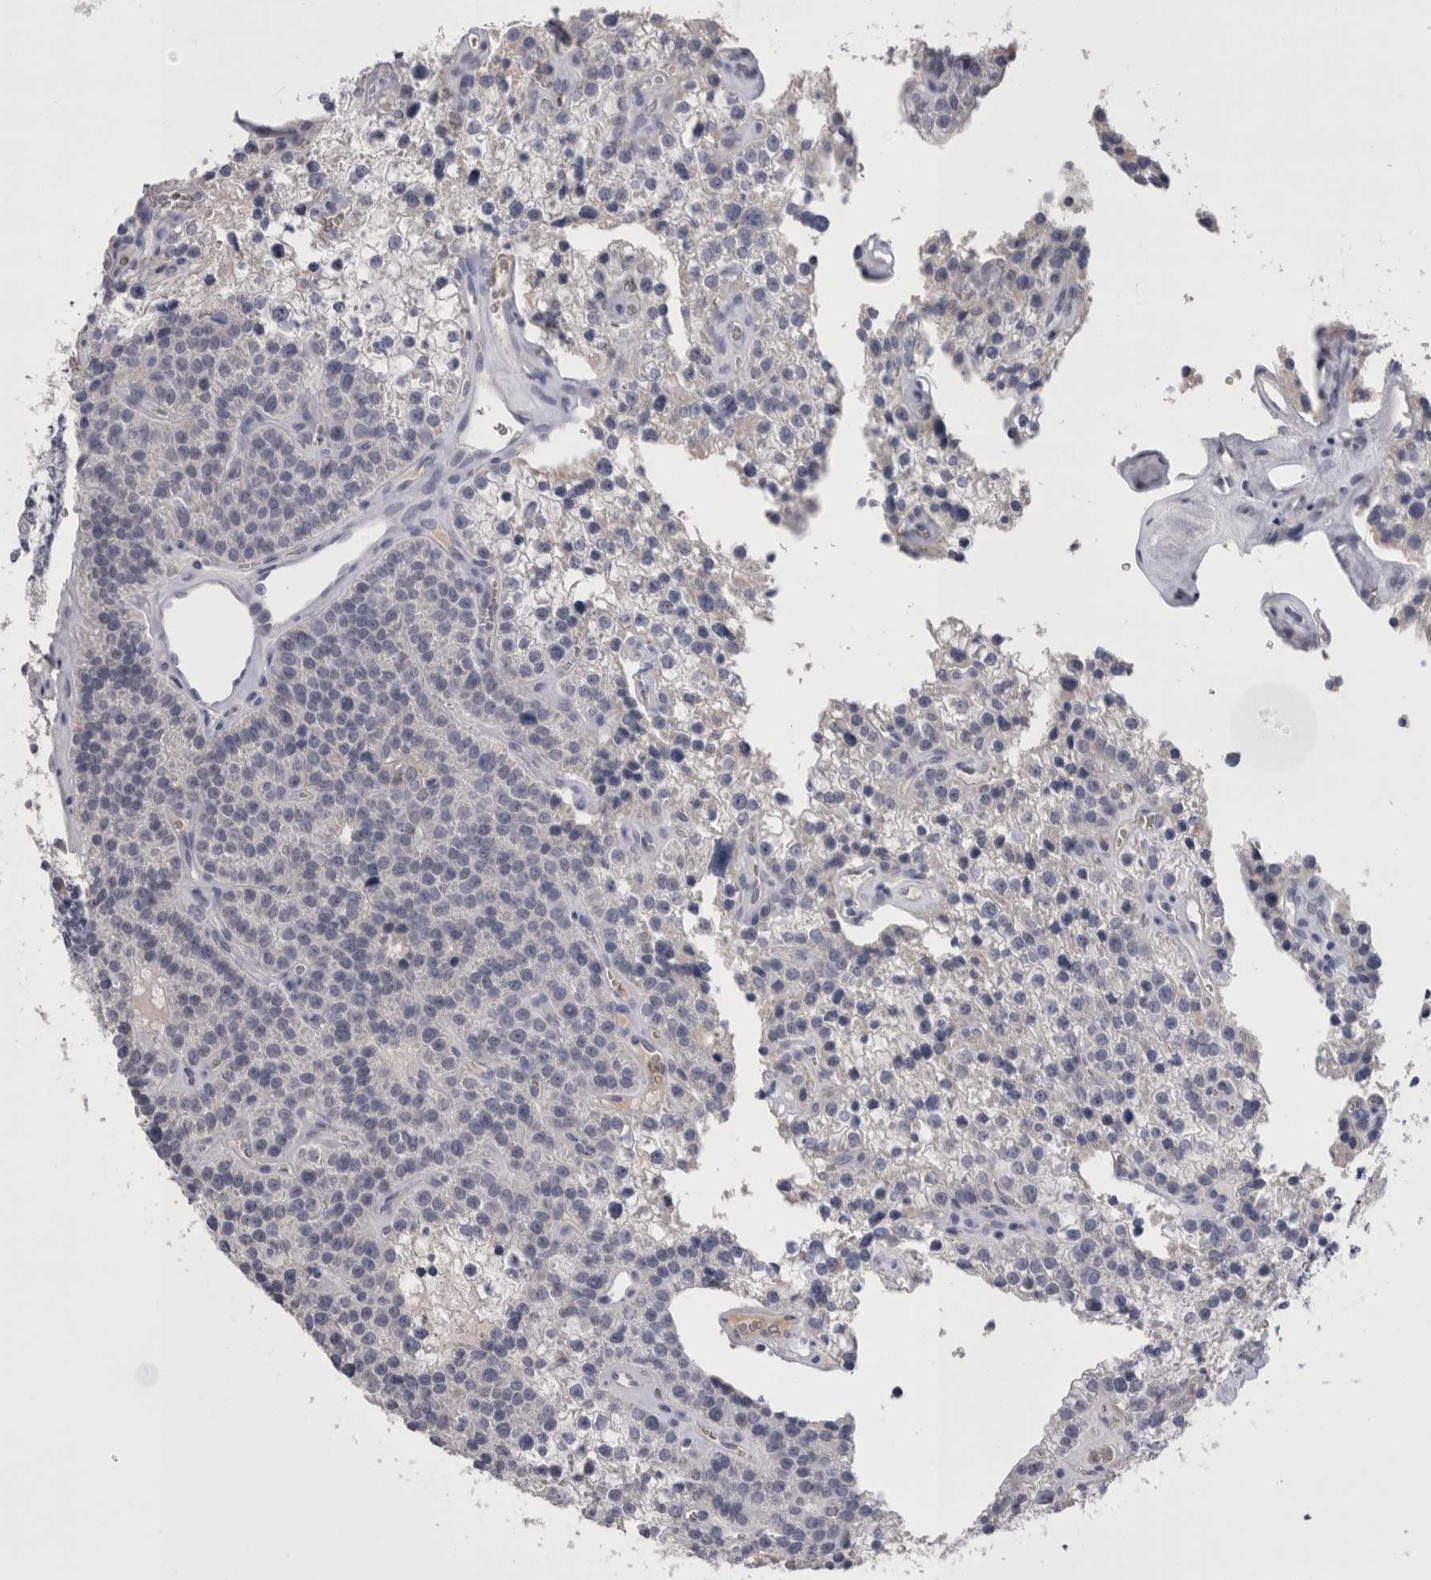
{"staining": {"intensity": "negative", "quantity": "none", "location": "none"}, "tissue": "parathyroid gland", "cell_type": "Glandular cells", "image_type": "normal", "snomed": [{"axis": "morphology", "description": "Normal tissue, NOS"}, {"axis": "topography", "description": "Parathyroid gland"}], "caption": "Immunohistochemistry of unremarkable parathyroid gland exhibits no expression in glandular cells. (DAB (3,3'-diaminobenzidine) immunohistochemistry, high magnification).", "gene": "CDHR5", "patient": {"sex": "female", "age": 64}}